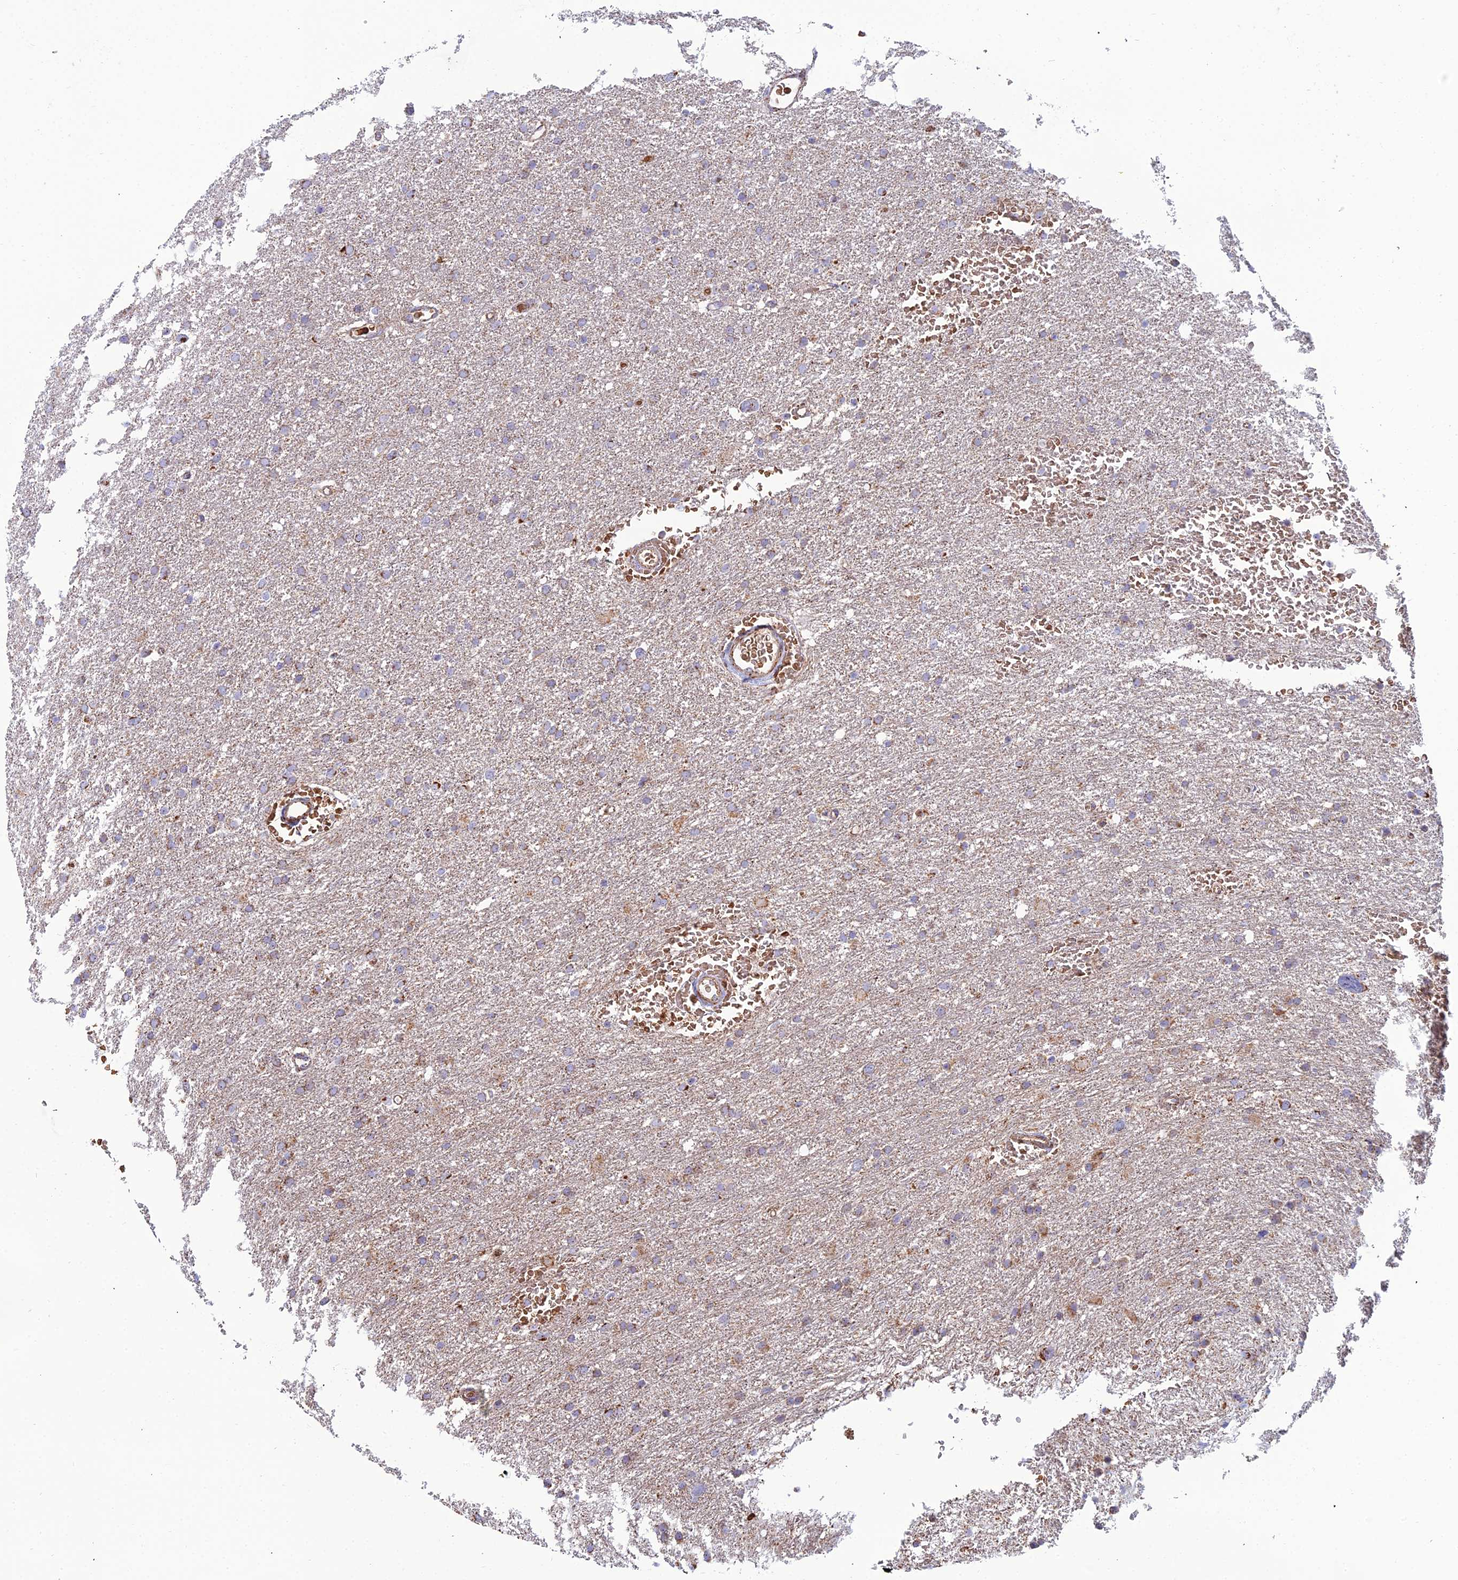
{"staining": {"intensity": "weak", "quantity": "25%-75%", "location": "cytoplasmic/membranous"}, "tissue": "glioma", "cell_type": "Tumor cells", "image_type": "cancer", "snomed": [{"axis": "morphology", "description": "Glioma, malignant, High grade"}, {"axis": "topography", "description": "Cerebral cortex"}], "caption": "Tumor cells demonstrate low levels of weak cytoplasmic/membranous staining in about 25%-75% of cells in human high-grade glioma (malignant). Ihc stains the protein in brown and the nuclei are stained blue.", "gene": "SLC35F4", "patient": {"sex": "female", "age": 36}}